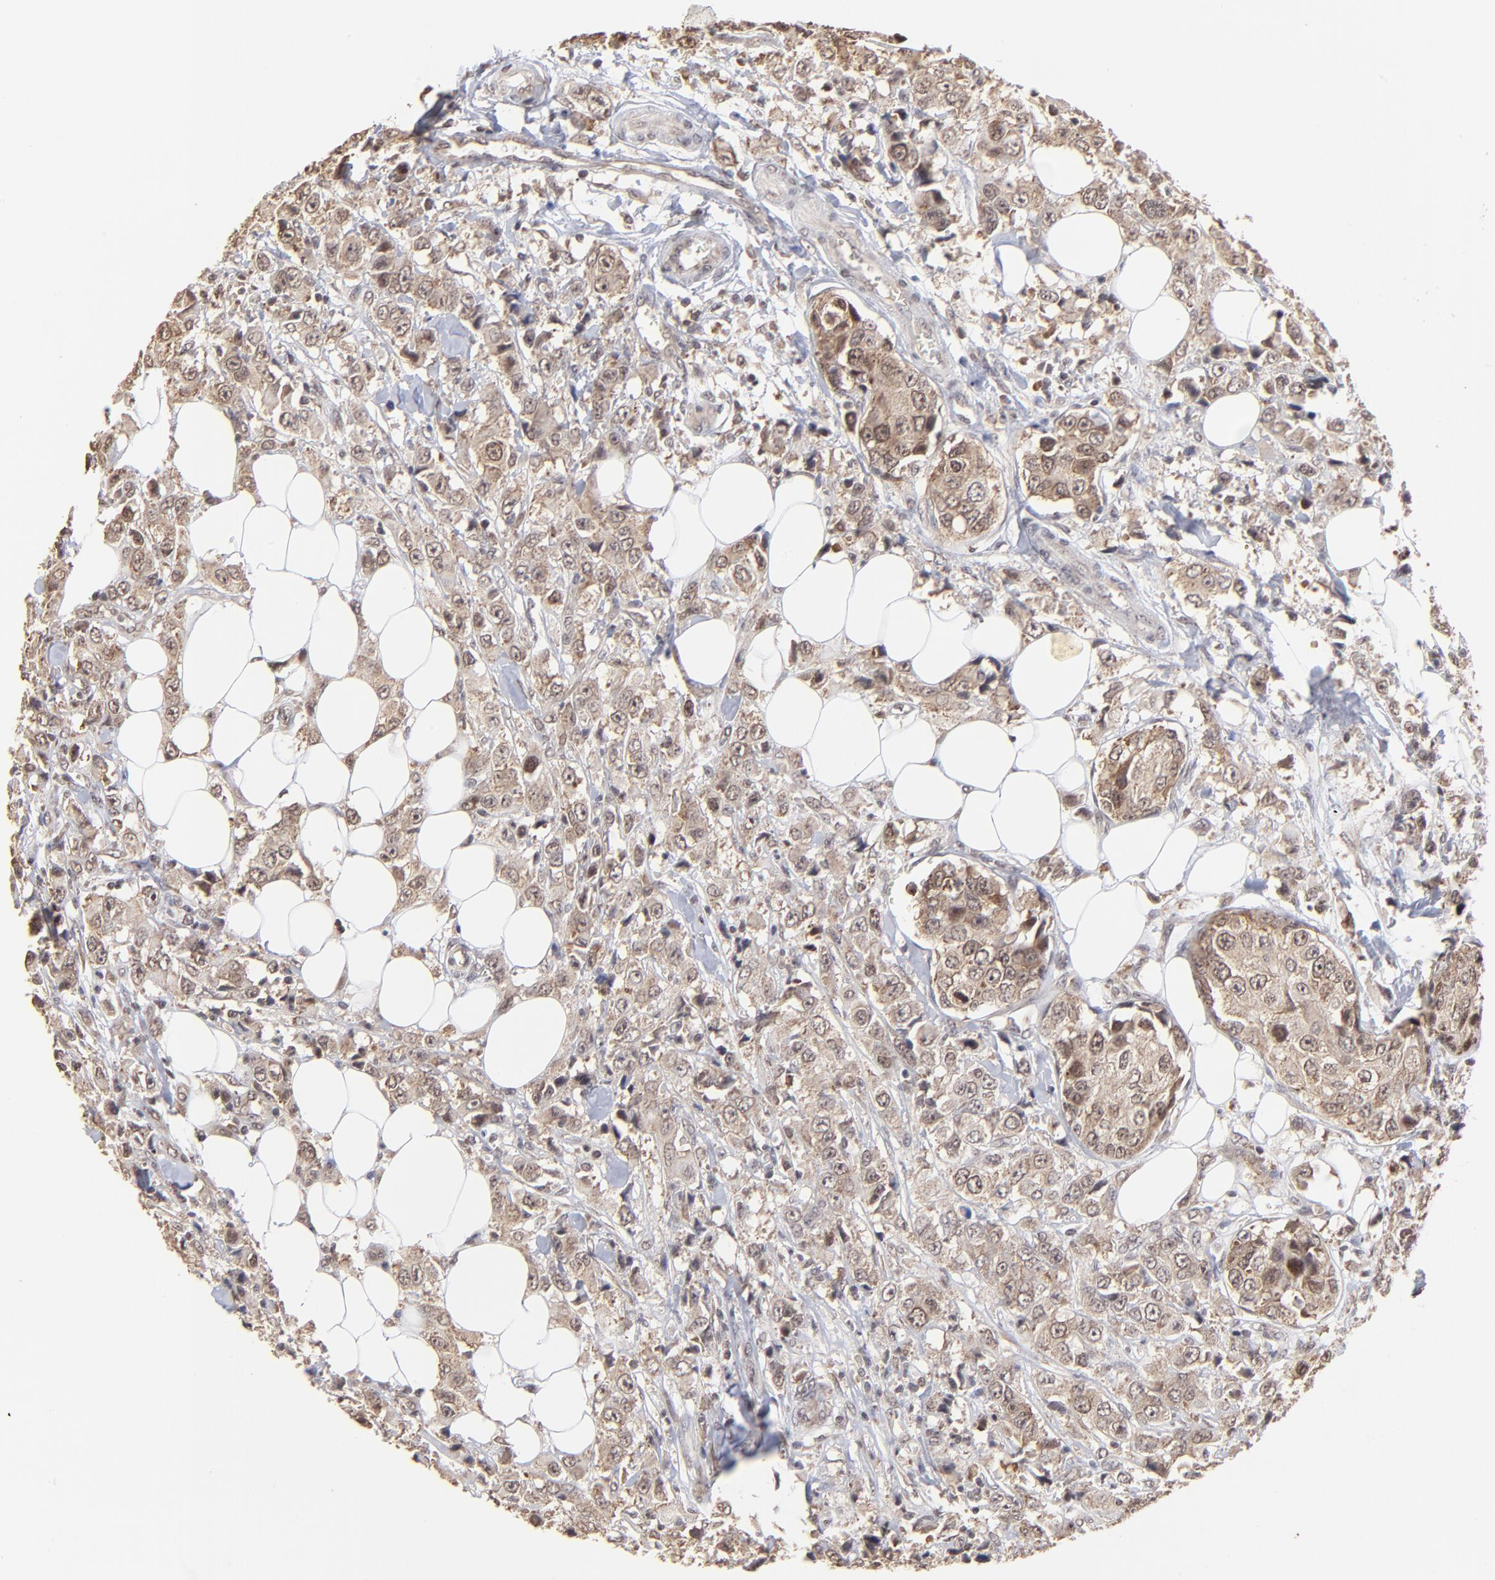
{"staining": {"intensity": "weak", "quantity": "25%-75%", "location": "cytoplasmic/membranous,nuclear"}, "tissue": "breast cancer", "cell_type": "Tumor cells", "image_type": "cancer", "snomed": [{"axis": "morphology", "description": "Duct carcinoma"}, {"axis": "topography", "description": "Breast"}], "caption": "Immunohistochemistry (IHC) staining of breast cancer, which shows low levels of weak cytoplasmic/membranous and nuclear staining in approximately 25%-75% of tumor cells indicating weak cytoplasmic/membranous and nuclear protein positivity. The staining was performed using DAB (3,3'-diaminobenzidine) (brown) for protein detection and nuclei were counterstained in hematoxylin (blue).", "gene": "BRPF1", "patient": {"sex": "female", "age": 58}}